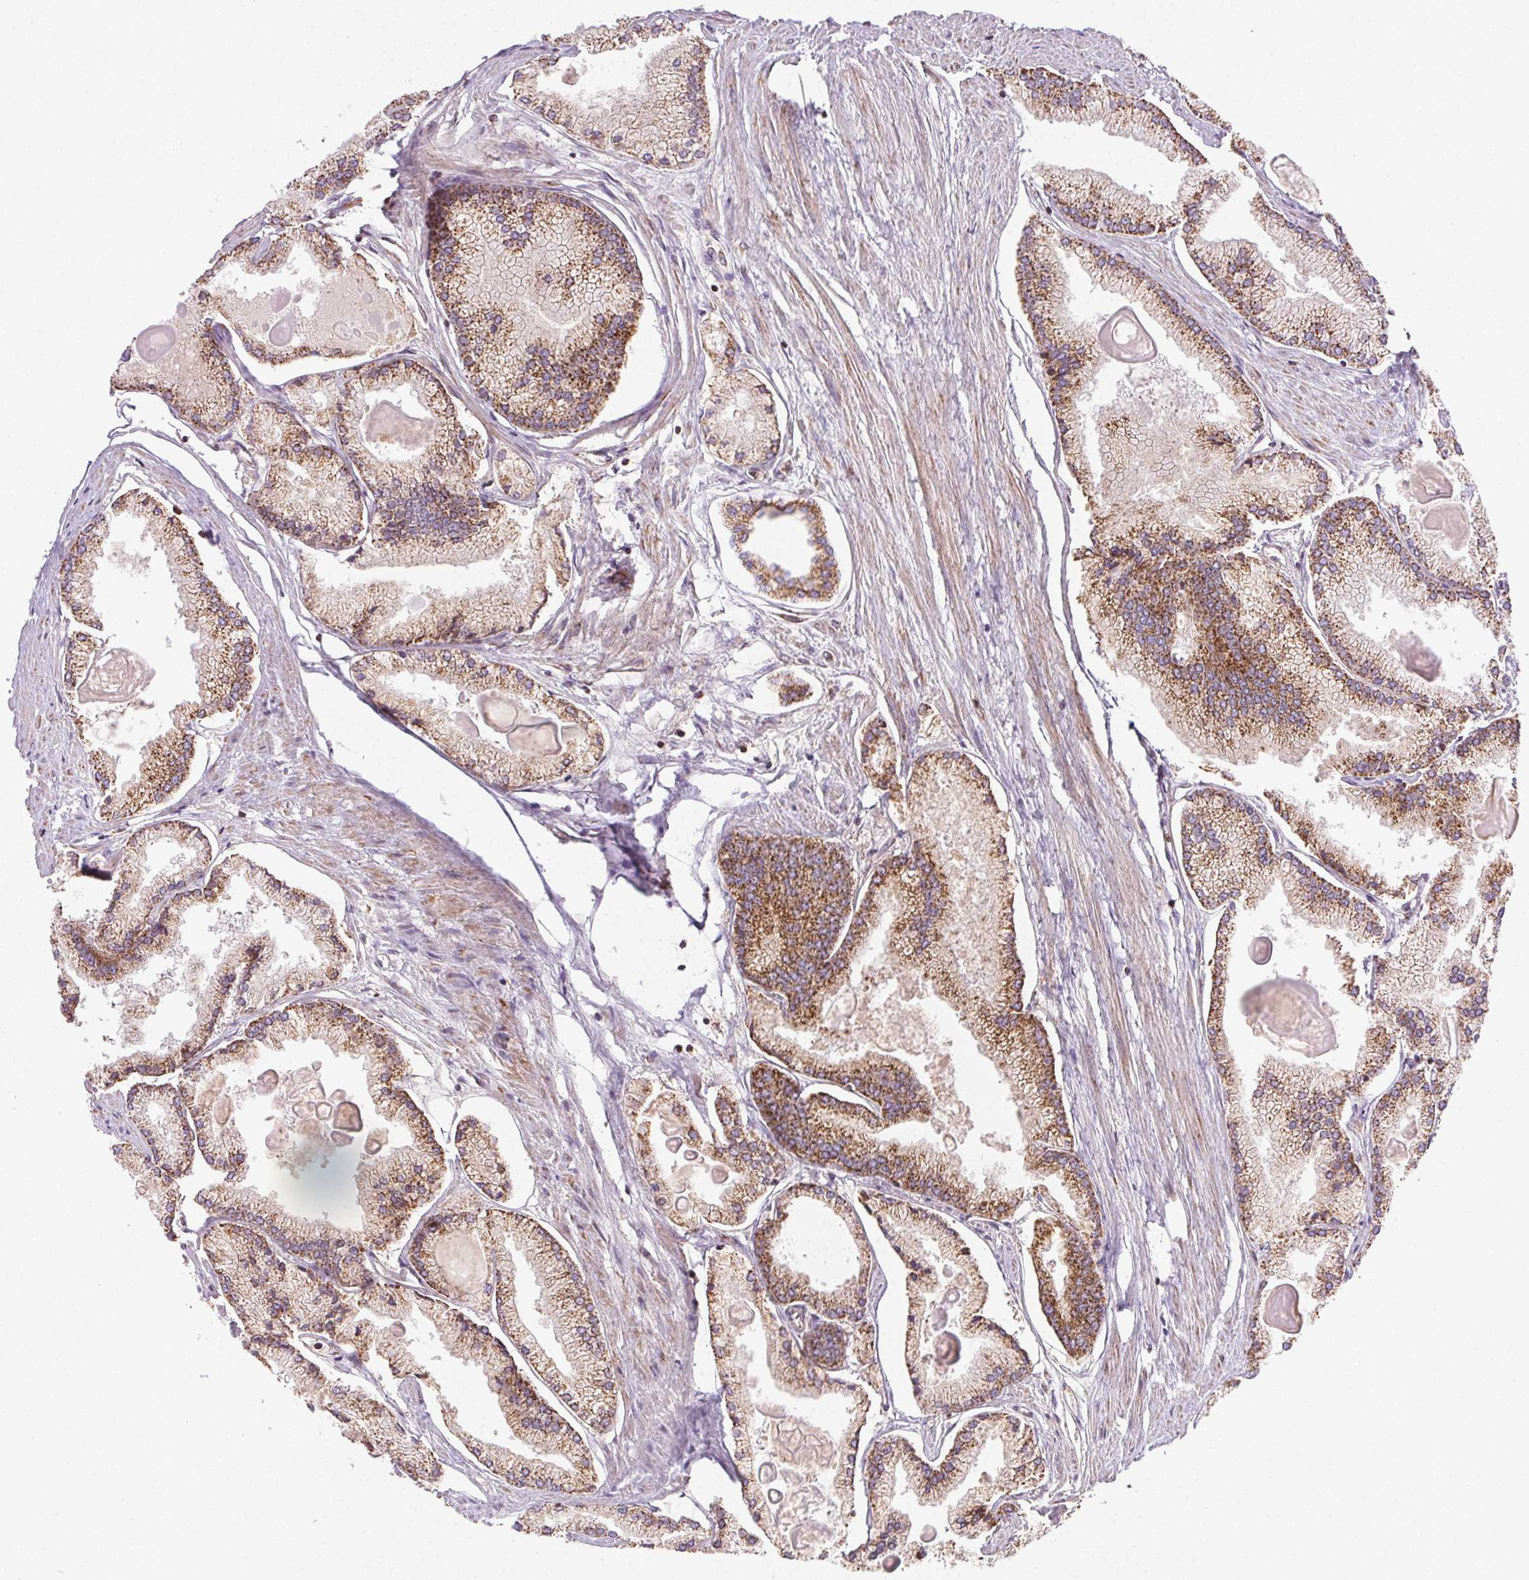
{"staining": {"intensity": "moderate", "quantity": ">75%", "location": "cytoplasmic/membranous"}, "tissue": "prostate cancer", "cell_type": "Tumor cells", "image_type": "cancer", "snomed": [{"axis": "morphology", "description": "Adenocarcinoma, High grade"}, {"axis": "topography", "description": "Prostate"}], "caption": "A histopathology image of human prostate cancer (high-grade adenocarcinoma) stained for a protein demonstrates moderate cytoplasmic/membranous brown staining in tumor cells.", "gene": "CLPB", "patient": {"sex": "male", "age": 68}}